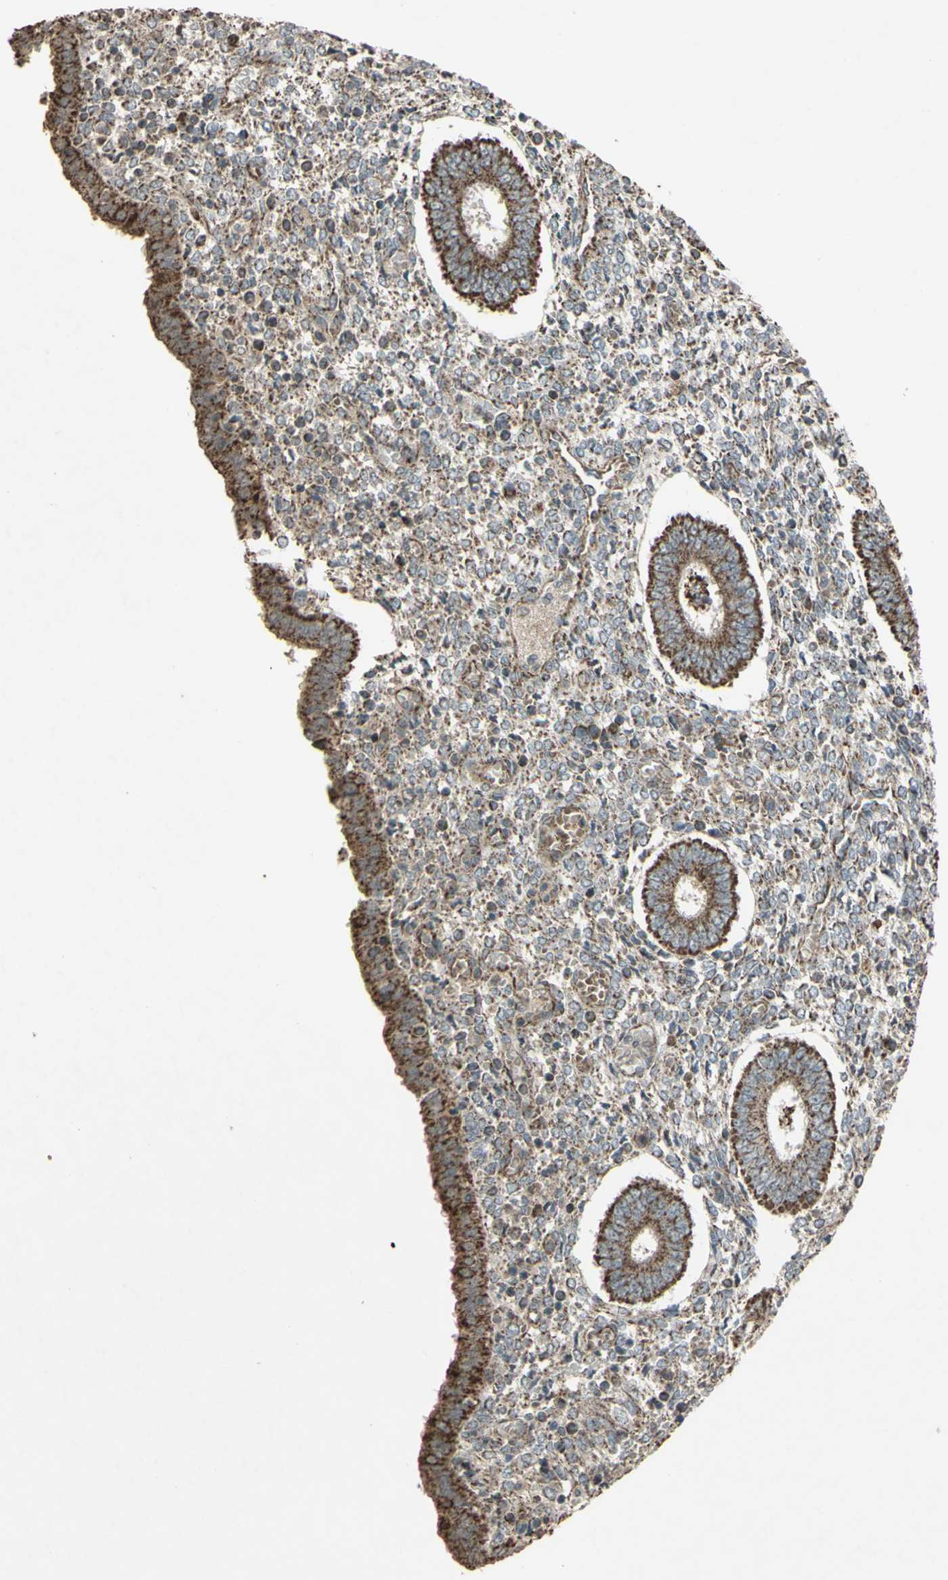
{"staining": {"intensity": "moderate", "quantity": "25%-75%", "location": "cytoplasmic/membranous"}, "tissue": "endometrium", "cell_type": "Cells in endometrial stroma", "image_type": "normal", "snomed": [{"axis": "morphology", "description": "Normal tissue, NOS"}, {"axis": "topography", "description": "Endometrium"}], "caption": "A brown stain shows moderate cytoplasmic/membranous positivity of a protein in cells in endometrial stroma of benign endometrium.", "gene": "ACOT8", "patient": {"sex": "female", "age": 35}}